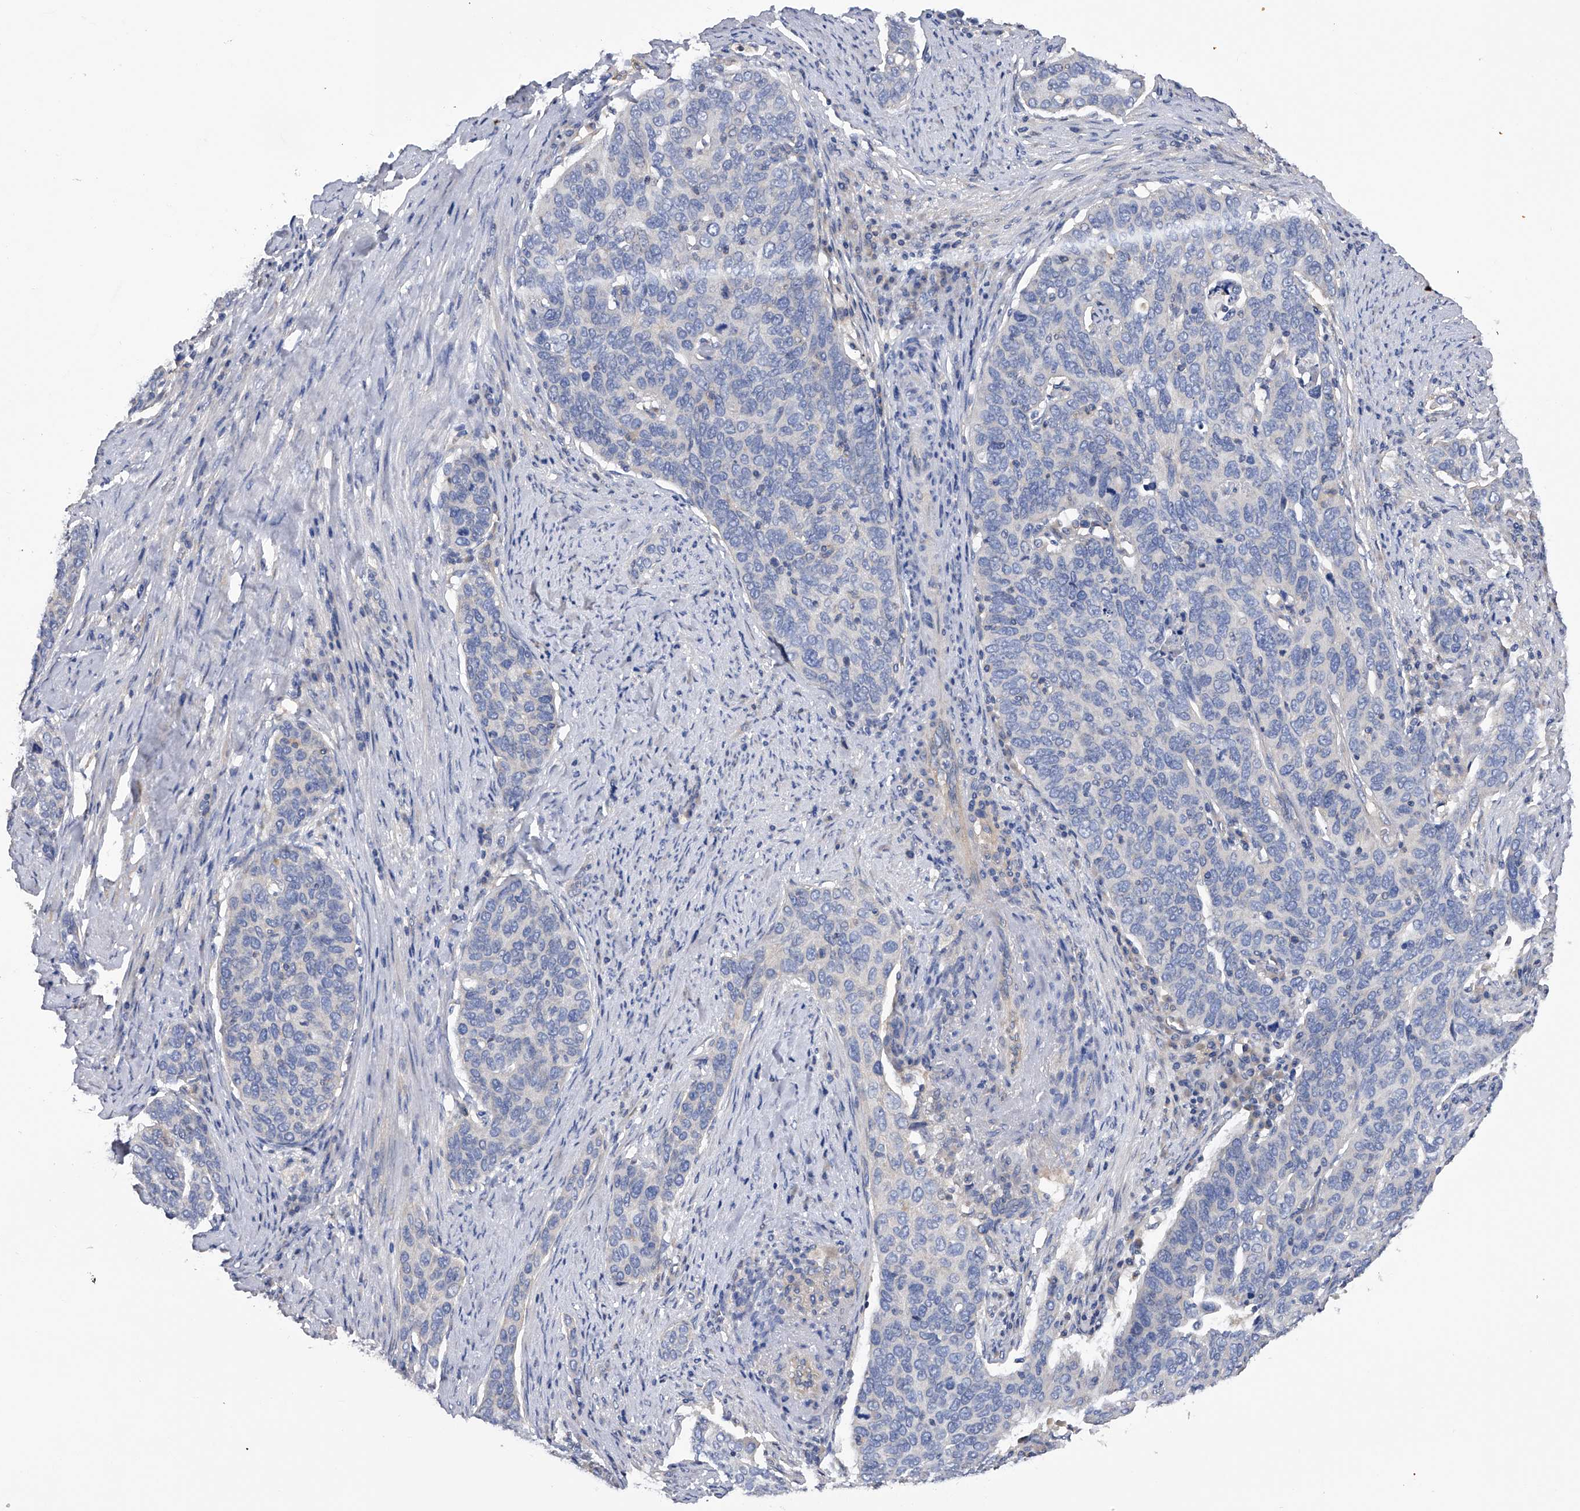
{"staining": {"intensity": "negative", "quantity": "none", "location": "none"}, "tissue": "cervical cancer", "cell_type": "Tumor cells", "image_type": "cancer", "snomed": [{"axis": "morphology", "description": "Squamous cell carcinoma, NOS"}, {"axis": "topography", "description": "Cervix"}], "caption": "Immunohistochemistry of human cervical cancer displays no expression in tumor cells. (Immunohistochemistry (ihc), brightfield microscopy, high magnification).", "gene": "RWDD2A", "patient": {"sex": "female", "age": 60}}